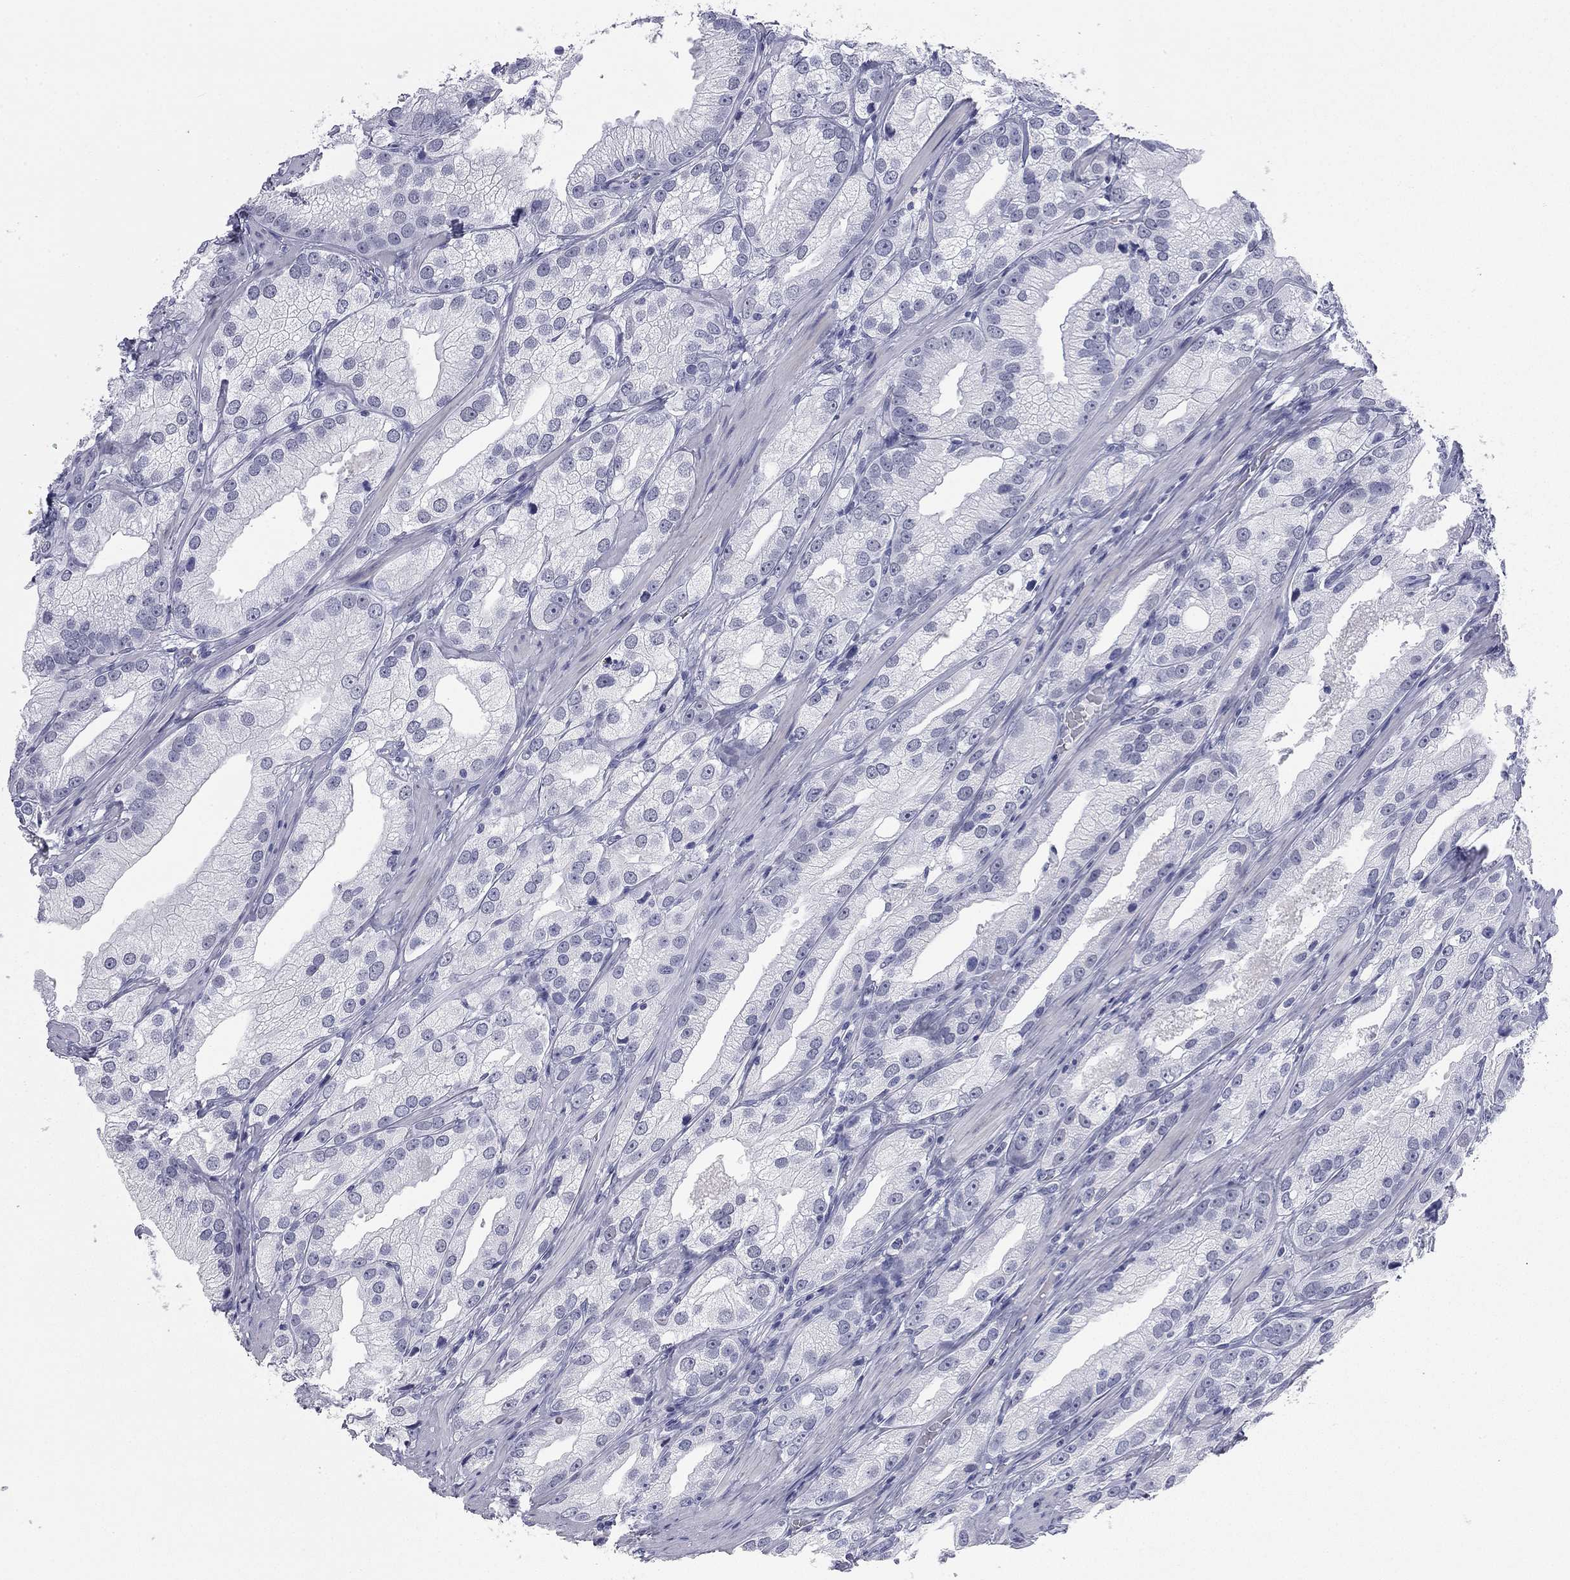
{"staining": {"intensity": "negative", "quantity": "none", "location": "none"}, "tissue": "prostate cancer", "cell_type": "Tumor cells", "image_type": "cancer", "snomed": [{"axis": "morphology", "description": "Adenocarcinoma, High grade"}, {"axis": "topography", "description": "Prostate and seminal vesicle, NOS"}], "caption": "High power microscopy image of an immunohistochemistry histopathology image of prostate adenocarcinoma (high-grade), revealing no significant staining in tumor cells.", "gene": "AK8", "patient": {"sex": "male", "age": 62}}